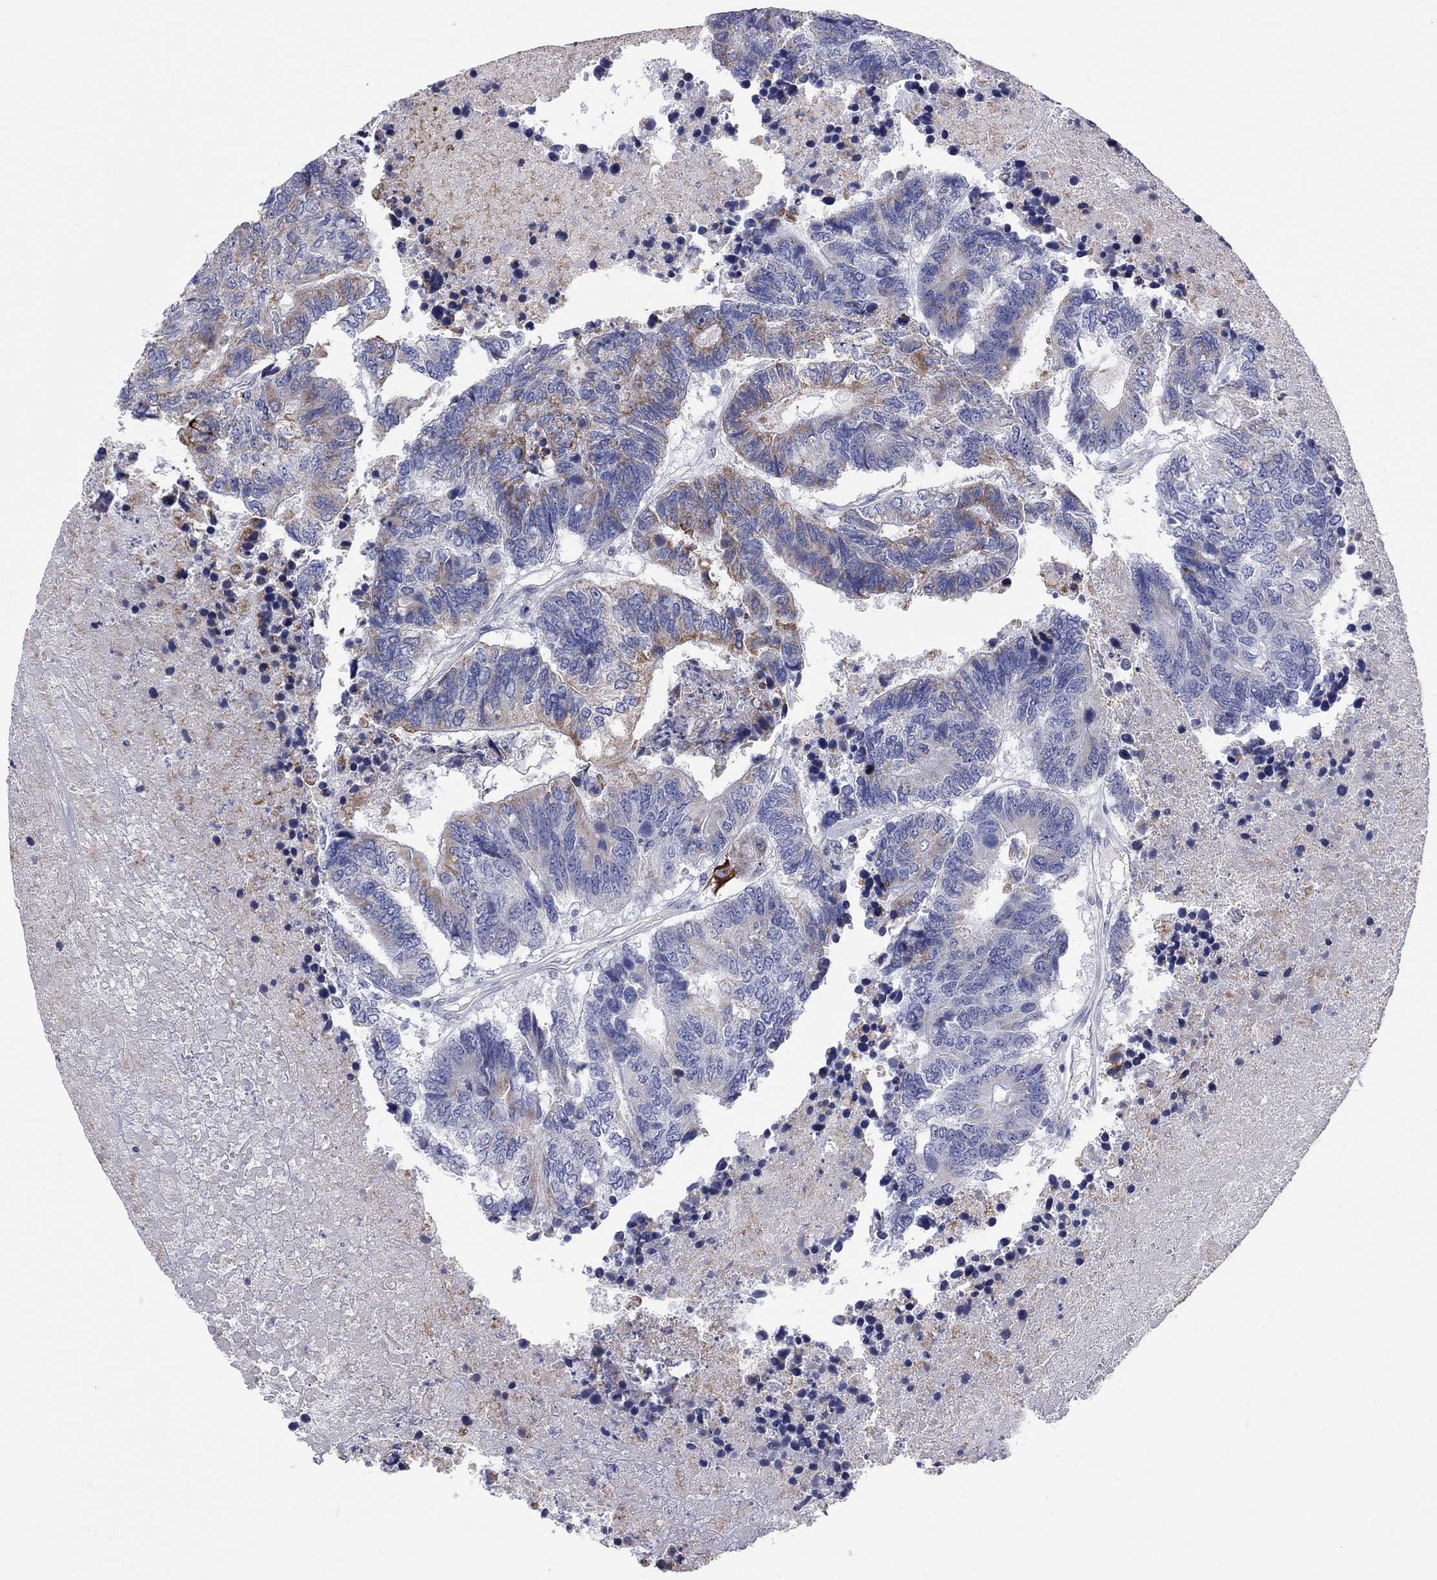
{"staining": {"intensity": "moderate", "quantity": "<25%", "location": "cytoplasmic/membranous"}, "tissue": "colorectal cancer", "cell_type": "Tumor cells", "image_type": "cancer", "snomed": [{"axis": "morphology", "description": "Adenocarcinoma, NOS"}, {"axis": "topography", "description": "Colon"}], "caption": "This photomicrograph exhibits immunohistochemistry staining of human colorectal adenocarcinoma, with low moderate cytoplasmic/membranous expression in approximately <25% of tumor cells.", "gene": "MGST3", "patient": {"sex": "female", "age": 48}}